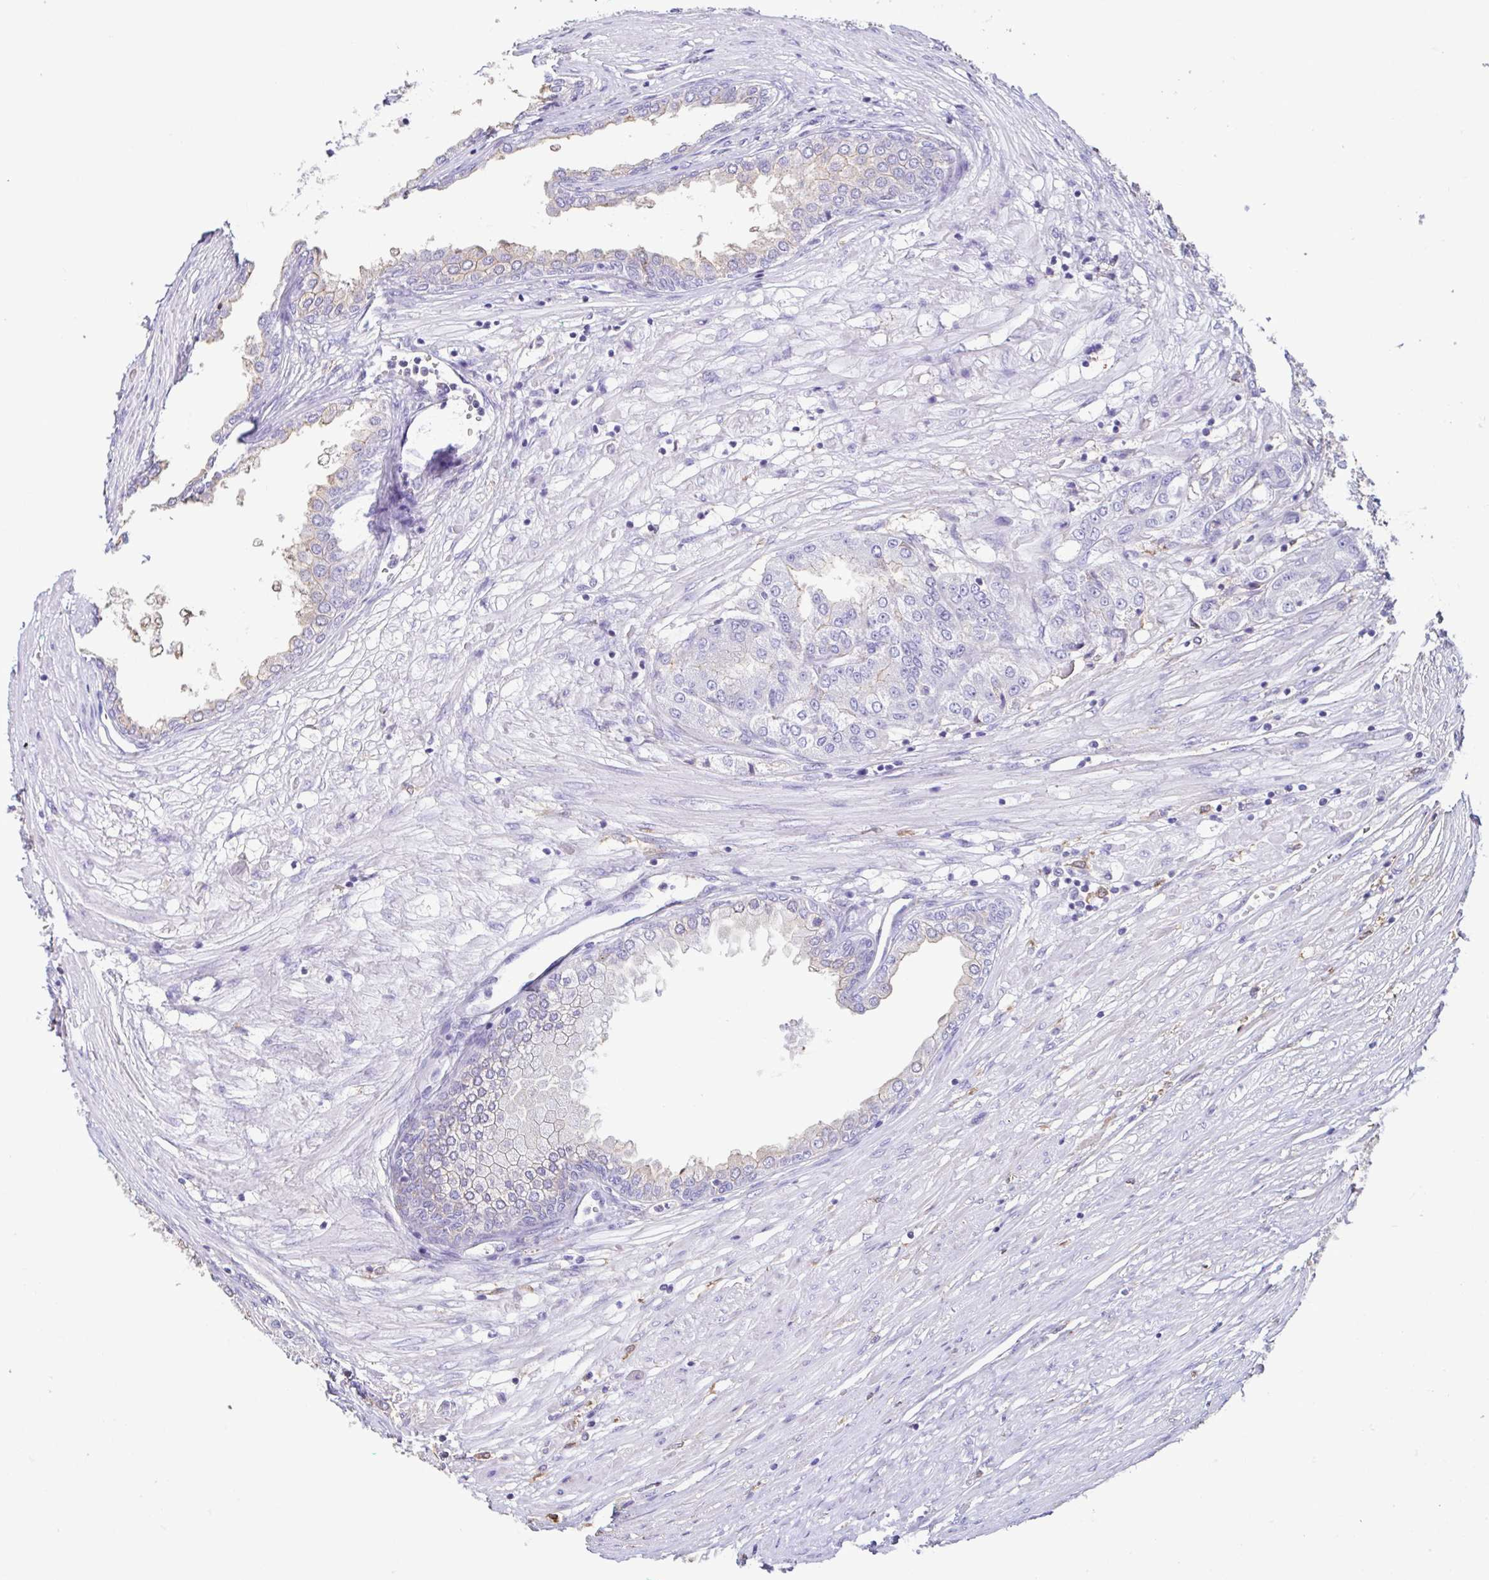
{"staining": {"intensity": "weak", "quantity": "<25%", "location": "cytoplasmic/membranous"}, "tissue": "prostate cancer", "cell_type": "Tumor cells", "image_type": "cancer", "snomed": [{"axis": "morphology", "description": "Adenocarcinoma, High grade"}, {"axis": "topography", "description": "Prostate"}], "caption": "This histopathology image is of prostate cancer (high-grade adenocarcinoma) stained with immunohistochemistry (IHC) to label a protein in brown with the nuclei are counter-stained blue. There is no expression in tumor cells.", "gene": "ANXA10", "patient": {"sex": "male", "age": 61}}